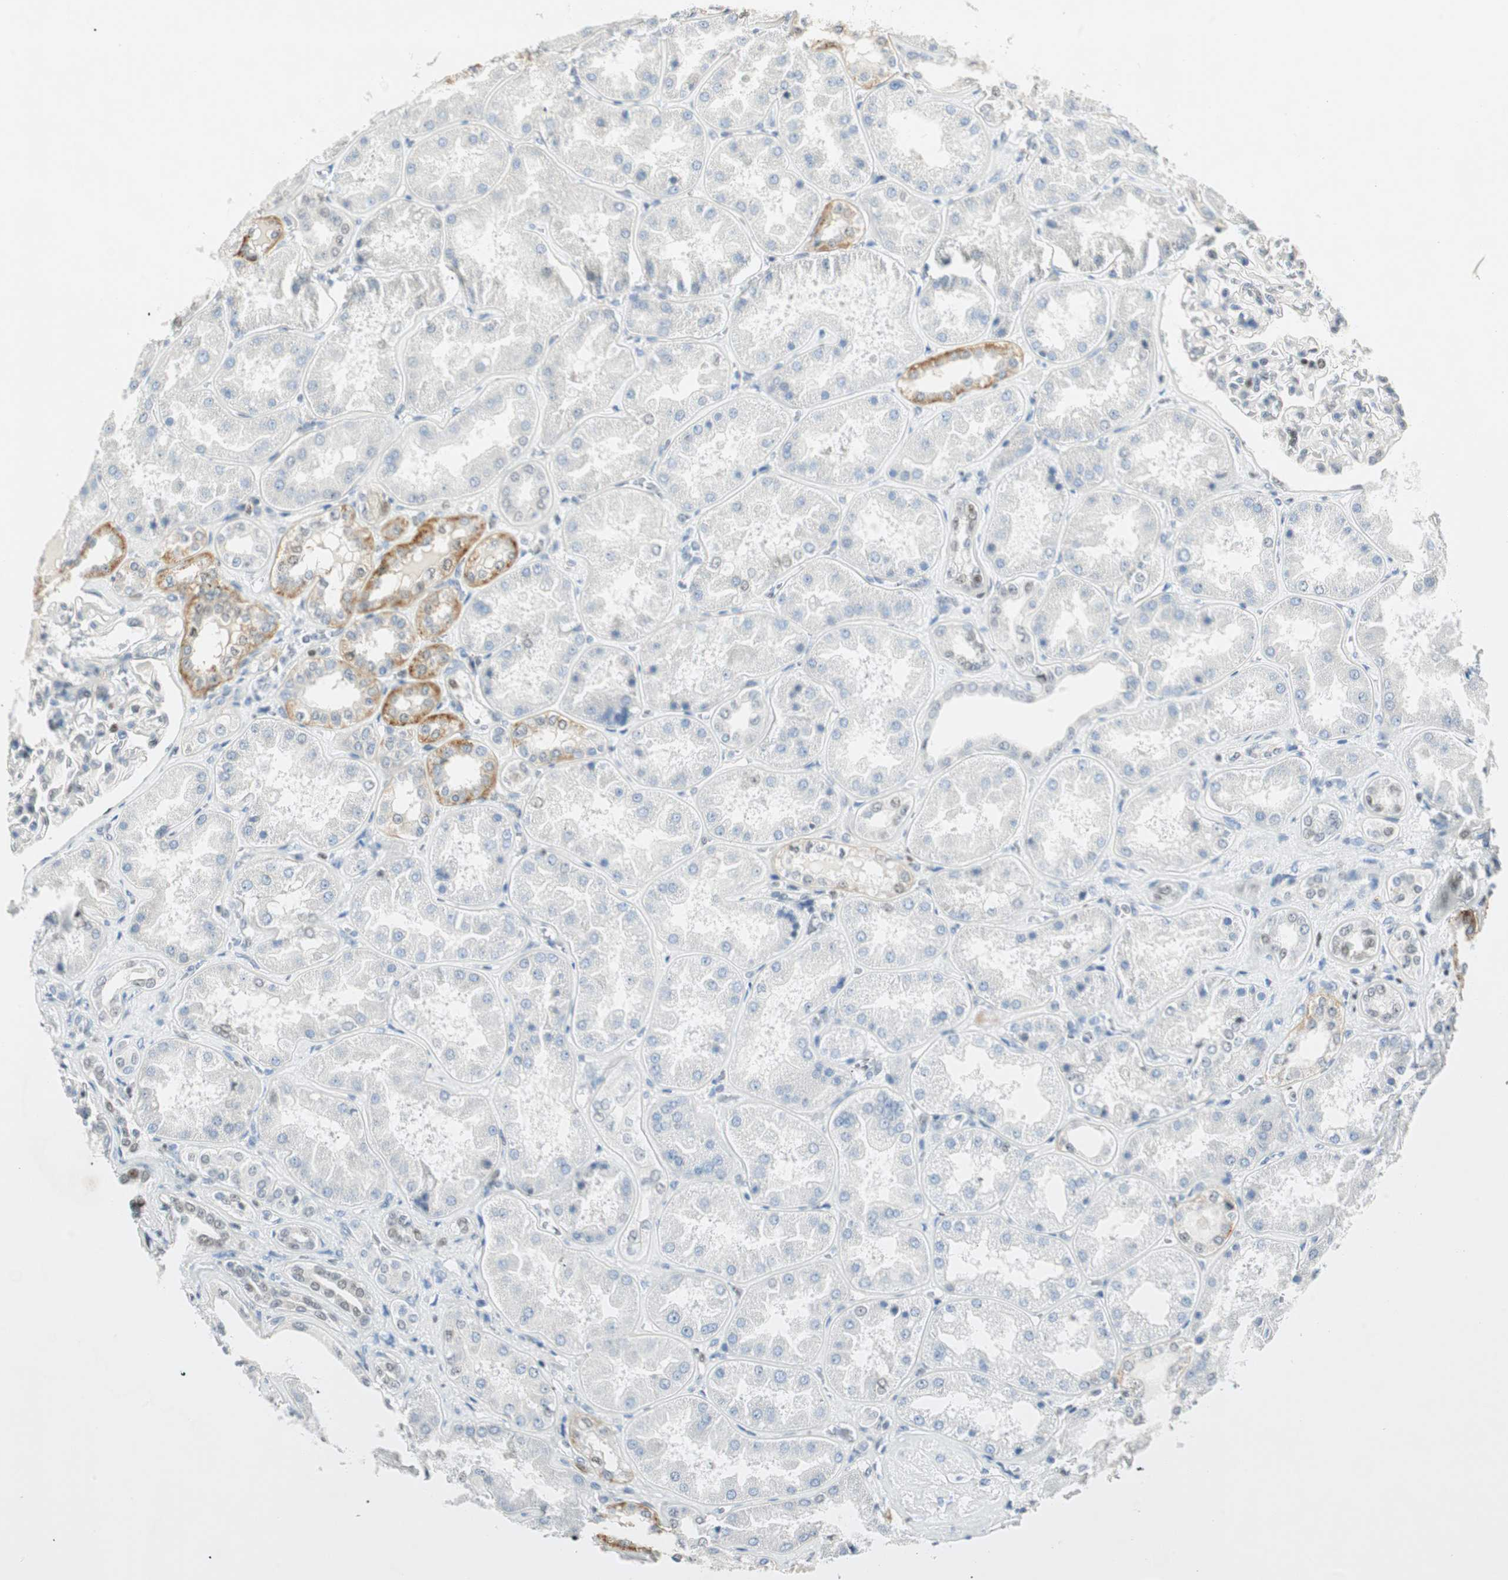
{"staining": {"intensity": "moderate", "quantity": "<25%", "location": "nuclear"}, "tissue": "kidney", "cell_type": "Cells in glomeruli", "image_type": "normal", "snomed": [{"axis": "morphology", "description": "Normal tissue, NOS"}, {"axis": "topography", "description": "Kidney"}], "caption": "Cells in glomeruli show moderate nuclear expression in about <25% of cells in unremarkable kidney.", "gene": "MSX2", "patient": {"sex": "female", "age": 56}}